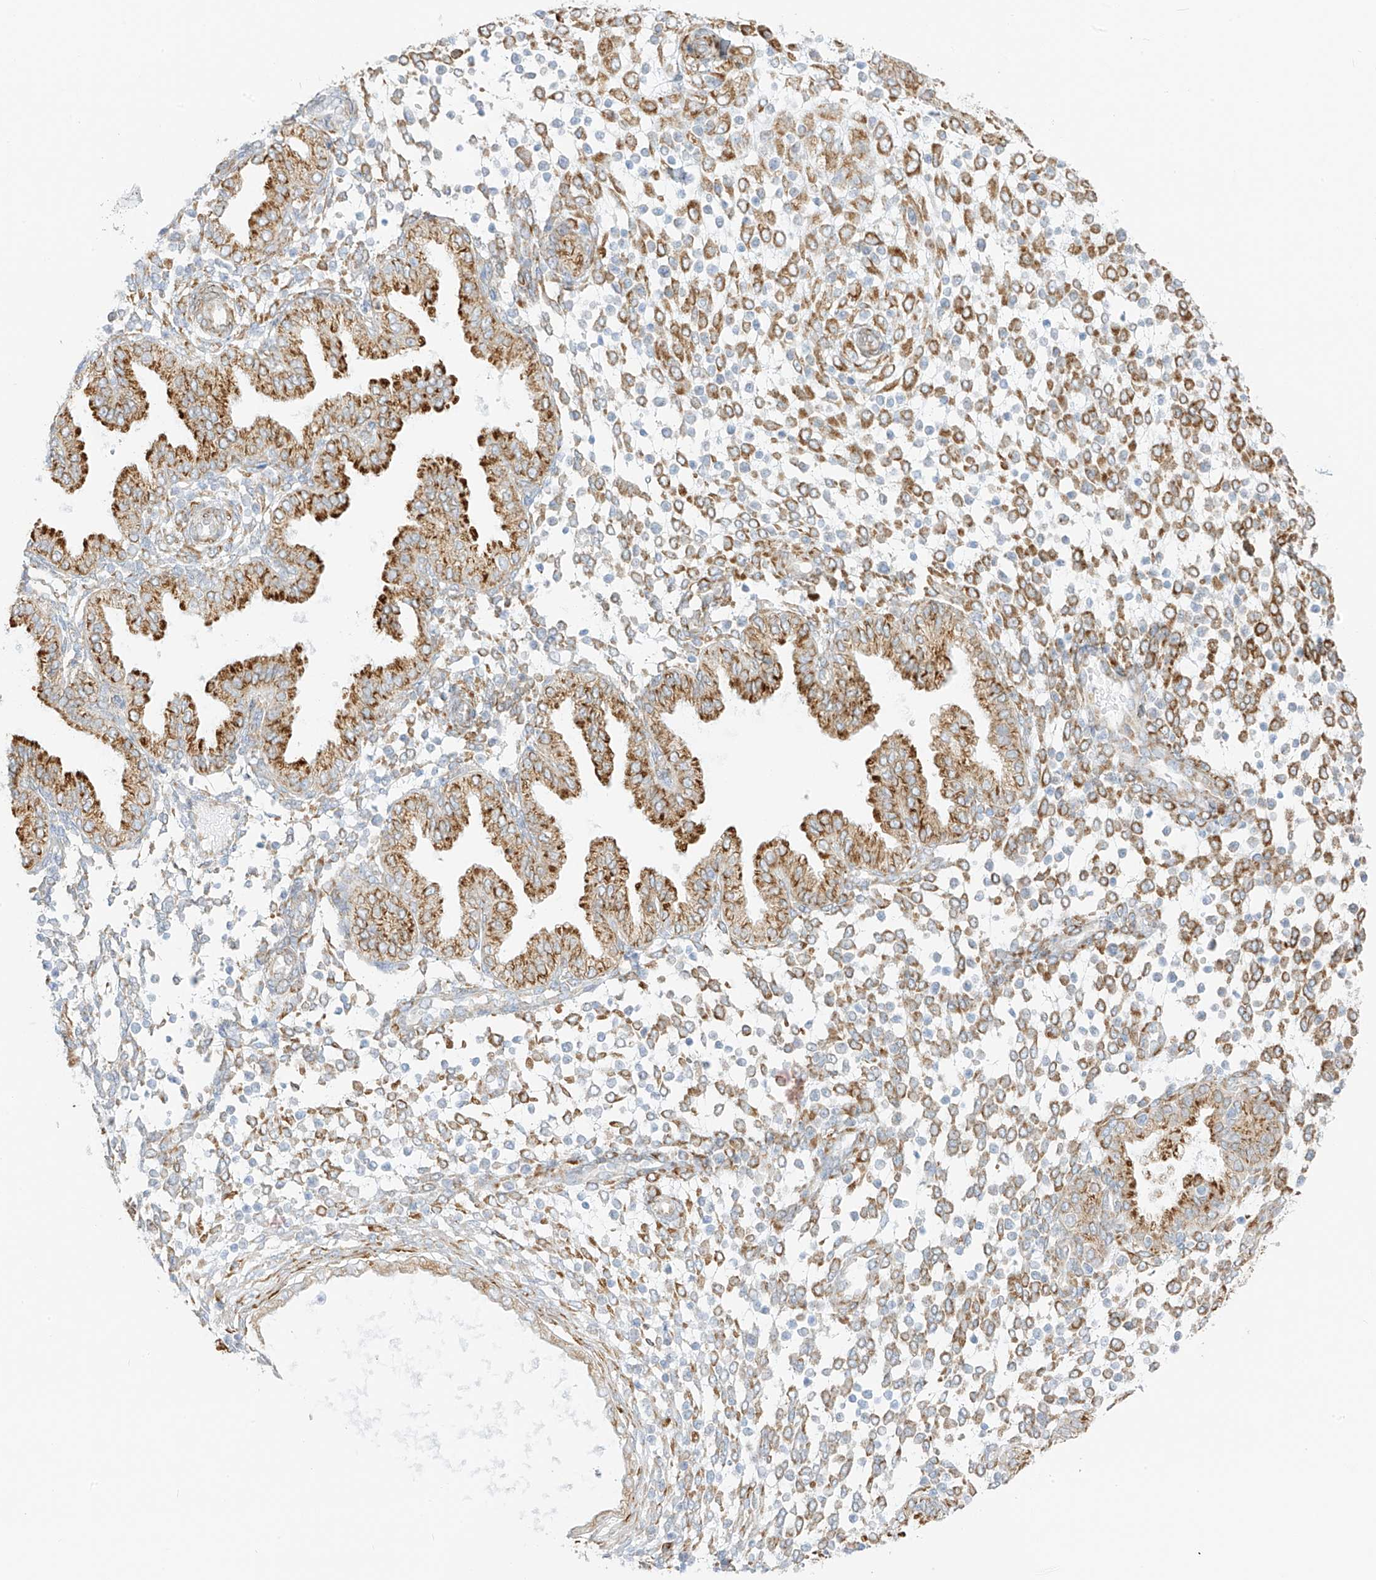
{"staining": {"intensity": "negative", "quantity": "none", "location": "none"}, "tissue": "endometrium", "cell_type": "Cells in endometrial stroma", "image_type": "normal", "snomed": [{"axis": "morphology", "description": "Normal tissue, NOS"}, {"axis": "topography", "description": "Endometrium"}], "caption": "Immunohistochemical staining of normal human endometrium exhibits no significant positivity in cells in endometrial stroma. (DAB (3,3'-diaminobenzidine) immunohistochemistry visualized using brightfield microscopy, high magnification).", "gene": "LRRC59", "patient": {"sex": "female", "age": 53}}